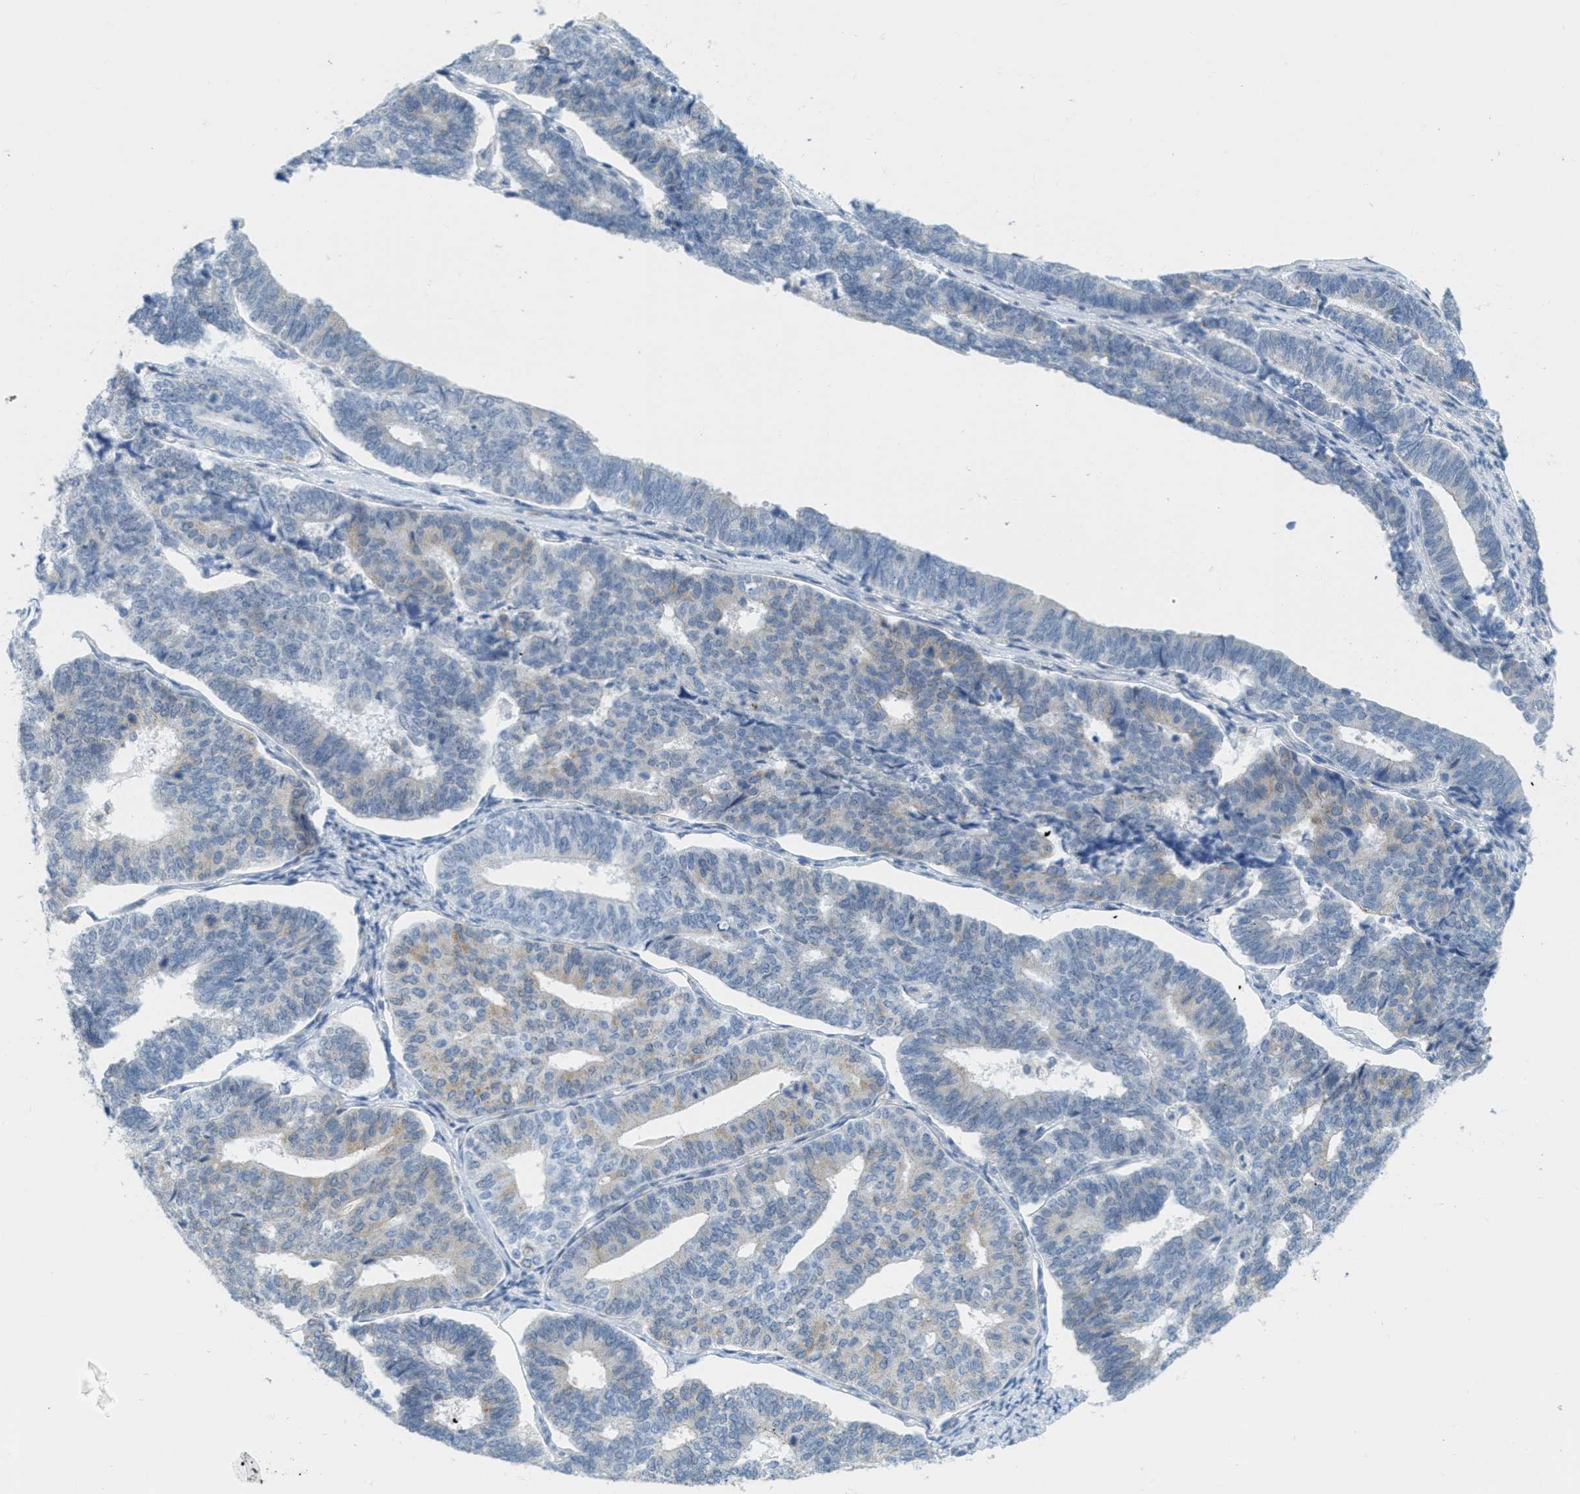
{"staining": {"intensity": "weak", "quantity": "<25%", "location": "cytoplasmic/membranous"}, "tissue": "endometrial cancer", "cell_type": "Tumor cells", "image_type": "cancer", "snomed": [{"axis": "morphology", "description": "Adenocarcinoma, NOS"}, {"axis": "topography", "description": "Endometrium"}], "caption": "Endometrial cancer was stained to show a protein in brown. There is no significant expression in tumor cells. (Brightfield microscopy of DAB (3,3'-diaminobenzidine) immunohistochemistry at high magnification).", "gene": "TEX264", "patient": {"sex": "female", "age": 70}}